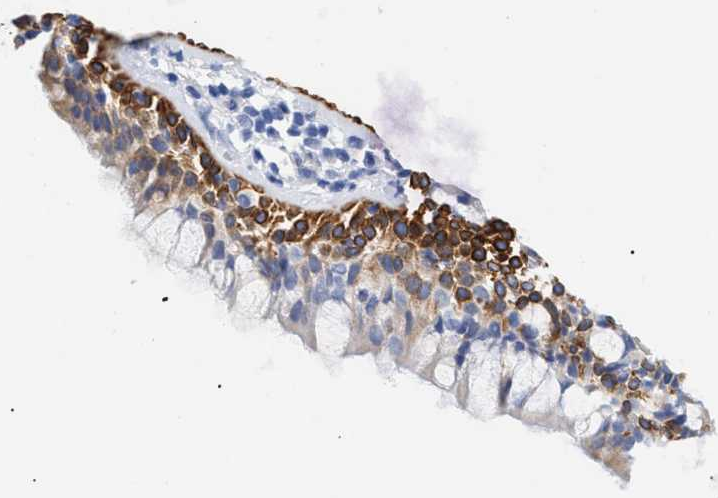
{"staining": {"intensity": "strong", "quantity": "25%-75%", "location": "cytoplasmic/membranous"}, "tissue": "bronchus", "cell_type": "Respiratory epithelial cells", "image_type": "normal", "snomed": [{"axis": "morphology", "description": "Normal tissue, NOS"}, {"axis": "morphology", "description": "Inflammation, NOS"}, {"axis": "topography", "description": "Cartilage tissue"}, {"axis": "topography", "description": "Bronchus"}], "caption": "Immunohistochemistry (IHC) histopathology image of normal human bronchus stained for a protein (brown), which shows high levels of strong cytoplasmic/membranous positivity in about 25%-75% of respiratory epithelial cells.", "gene": "TMEM68", "patient": {"sex": "male", "age": 77}}